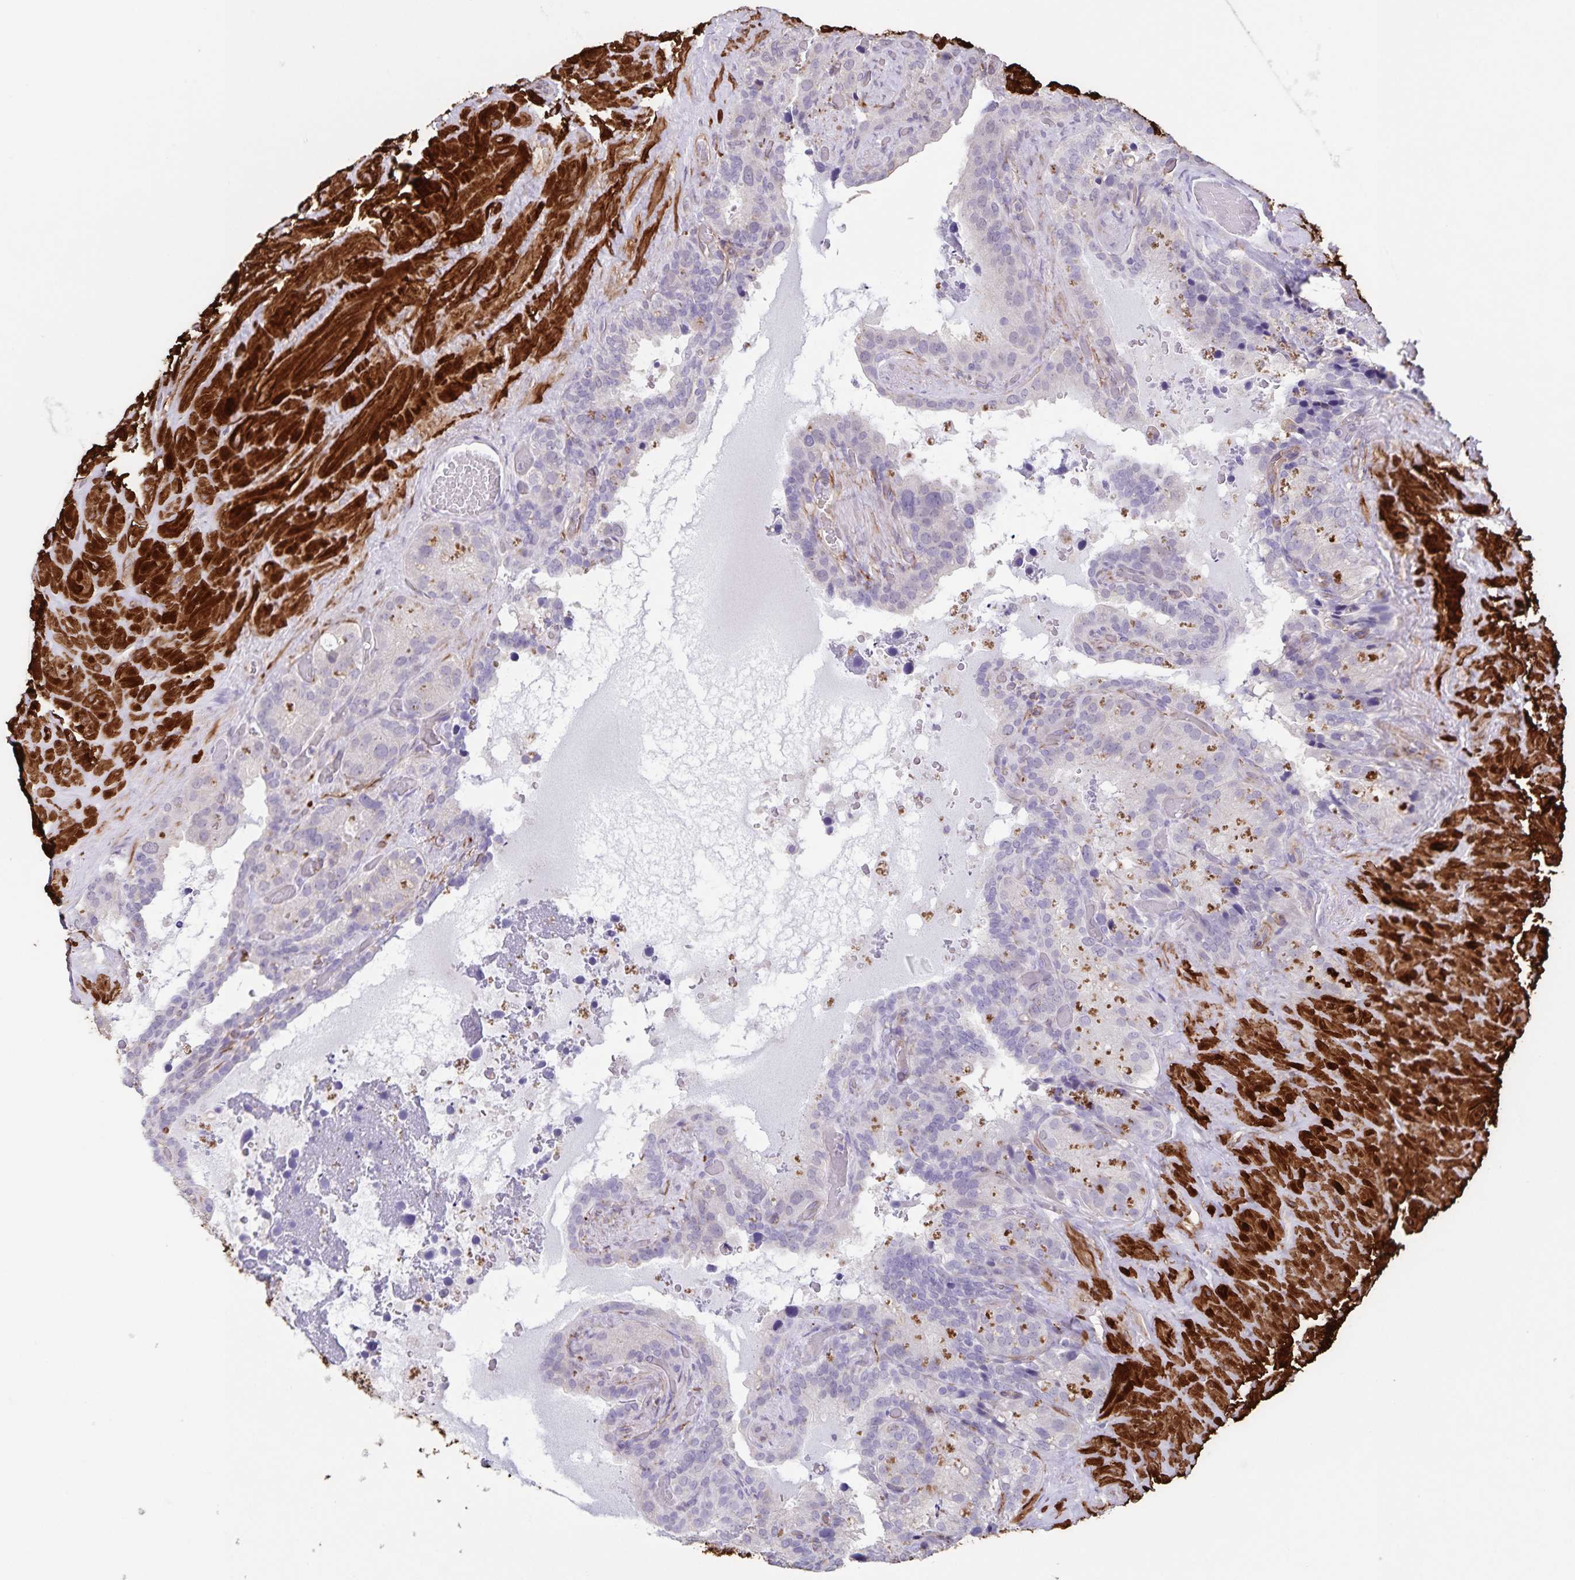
{"staining": {"intensity": "negative", "quantity": "none", "location": "none"}, "tissue": "seminal vesicle", "cell_type": "Glandular cells", "image_type": "normal", "snomed": [{"axis": "morphology", "description": "Normal tissue, NOS"}, {"axis": "topography", "description": "Seminal veicle"}], "caption": "Seminal vesicle was stained to show a protein in brown. There is no significant positivity in glandular cells. (Immunohistochemistry (ihc), brightfield microscopy, high magnification).", "gene": "SYNM", "patient": {"sex": "male", "age": 60}}